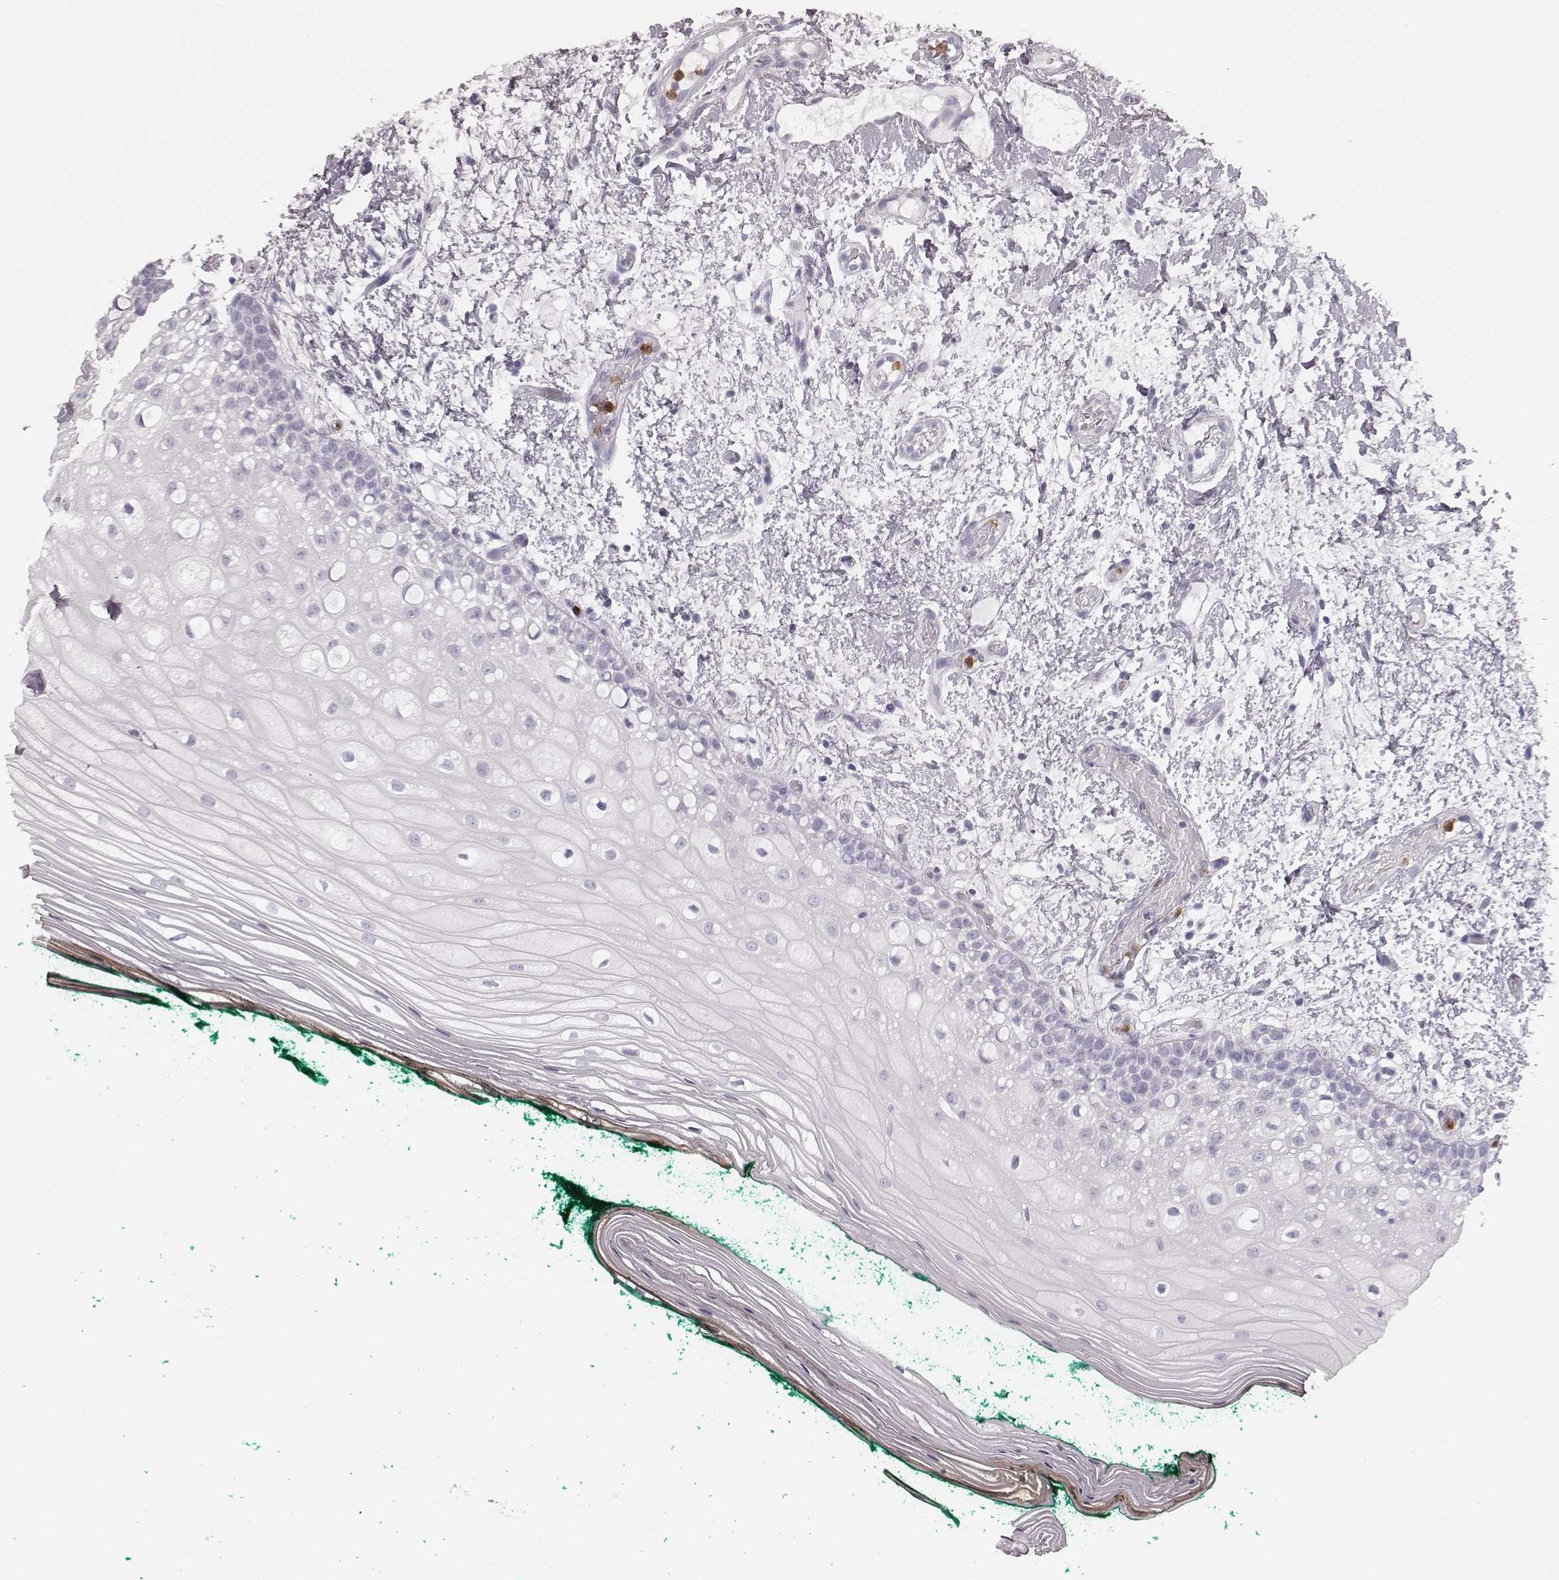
{"staining": {"intensity": "negative", "quantity": "none", "location": "none"}, "tissue": "oral mucosa", "cell_type": "Squamous epithelial cells", "image_type": "normal", "snomed": [{"axis": "morphology", "description": "Normal tissue, NOS"}, {"axis": "topography", "description": "Oral tissue"}], "caption": "Immunohistochemistry of unremarkable oral mucosa shows no staining in squamous epithelial cells.", "gene": "ELANE", "patient": {"sex": "female", "age": 83}}